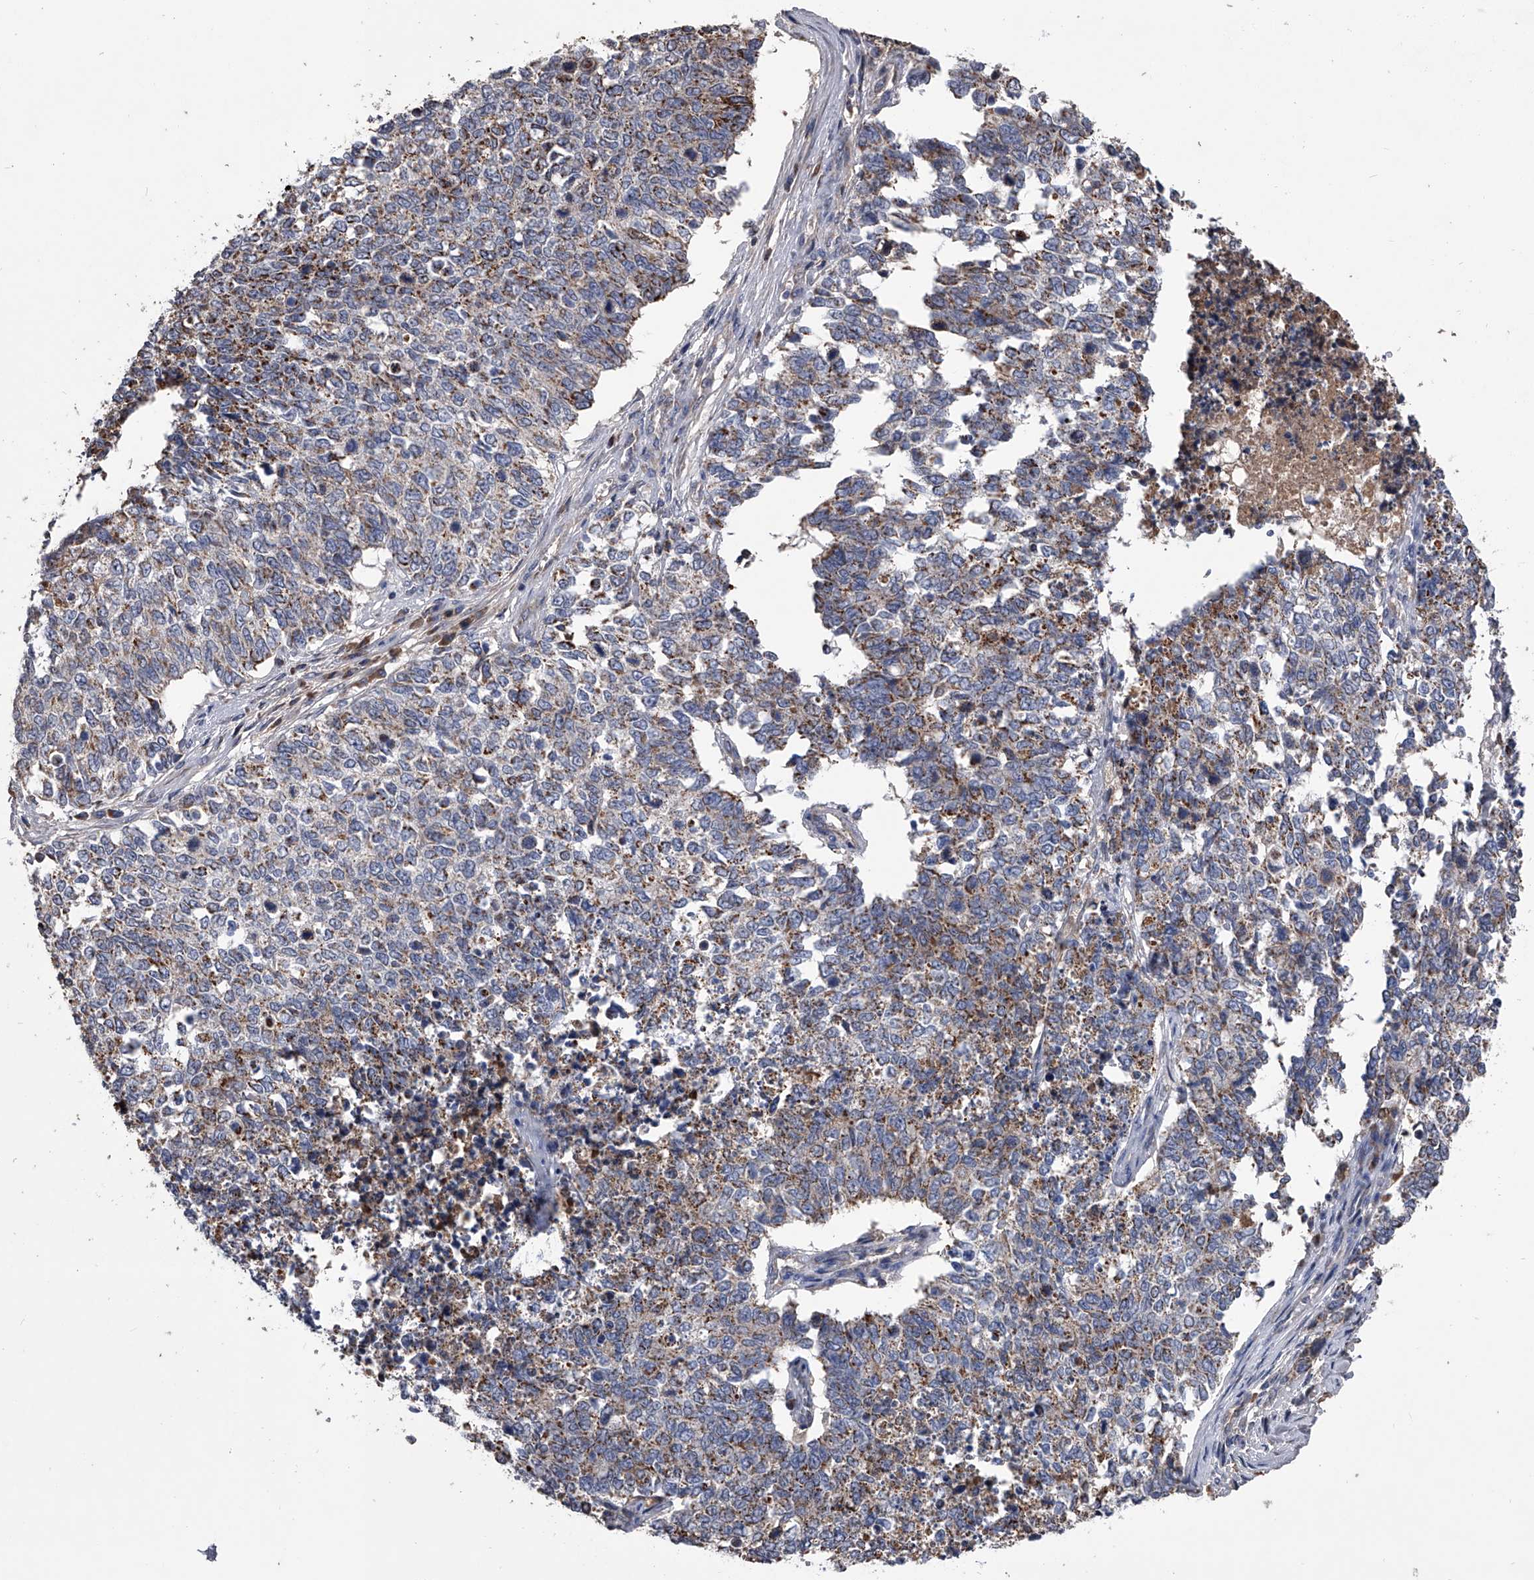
{"staining": {"intensity": "moderate", "quantity": "25%-75%", "location": "cytoplasmic/membranous"}, "tissue": "cervical cancer", "cell_type": "Tumor cells", "image_type": "cancer", "snomed": [{"axis": "morphology", "description": "Squamous cell carcinoma, NOS"}, {"axis": "topography", "description": "Cervix"}], "caption": "Immunohistochemical staining of squamous cell carcinoma (cervical) reveals medium levels of moderate cytoplasmic/membranous staining in about 25%-75% of tumor cells. The staining was performed using DAB (3,3'-diaminobenzidine), with brown indicating positive protein expression. Nuclei are stained blue with hematoxylin.", "gene": "NRP1", "patient": {"sex": "female", "age": 63}}